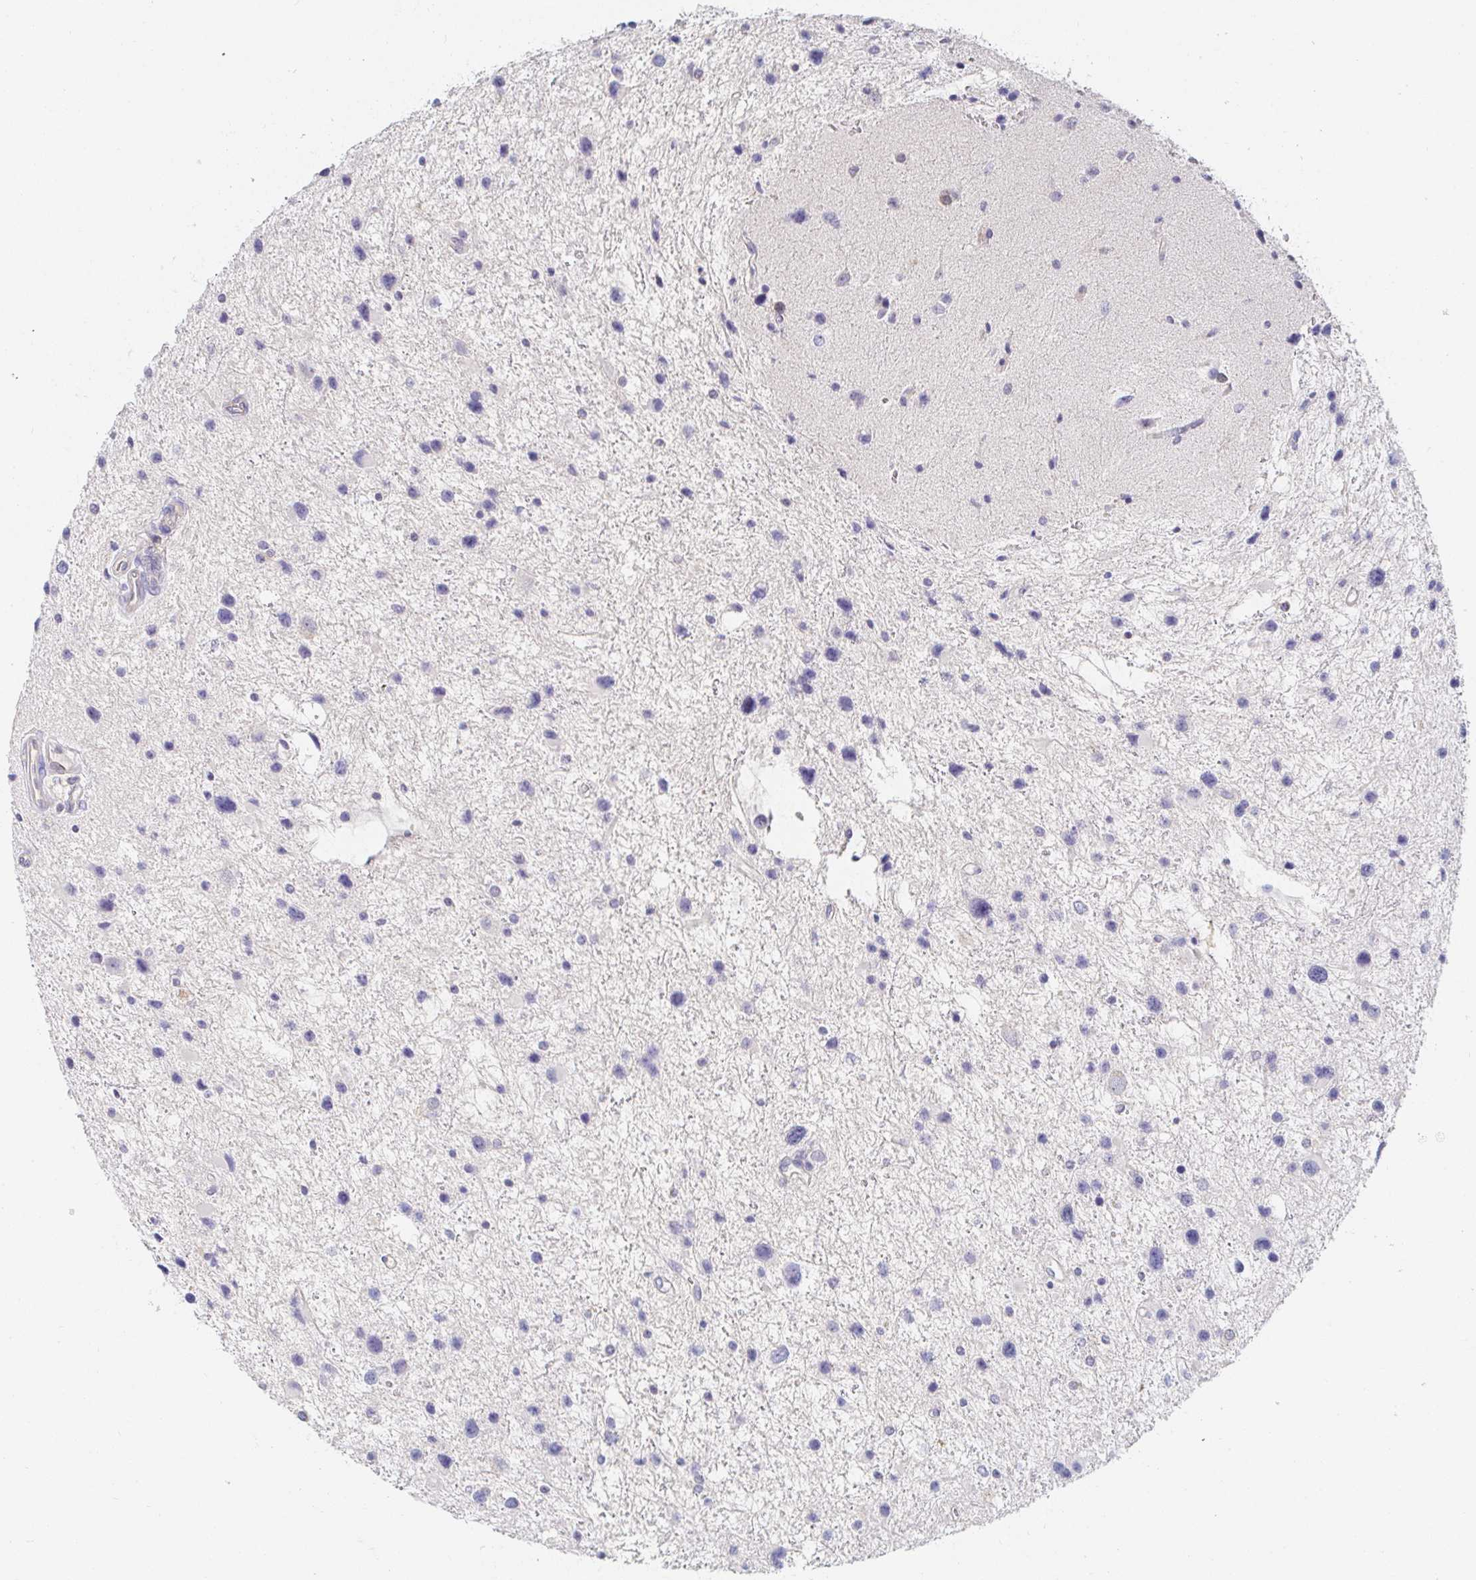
{"staining": {"intensity": "negative", "quantity": "none", "location": "none"}, "tissue": "glioma", "cell_type": "Tumor cells", "image_type": "cancer", "snomed": [{"axis": "morphology", "description": "Glioma, malignant, Low grade"}, {"axis": "topography", "description": "Brain"}], "caption": "This image is of glioma stained with immunohistochemistry (IHC) to label a protein in brown with the nuclei are counter-stained blue. There is no positivity in tumor cells.", "gene": "PDE6B", "patient": {"sex": "female", "age": 32}}